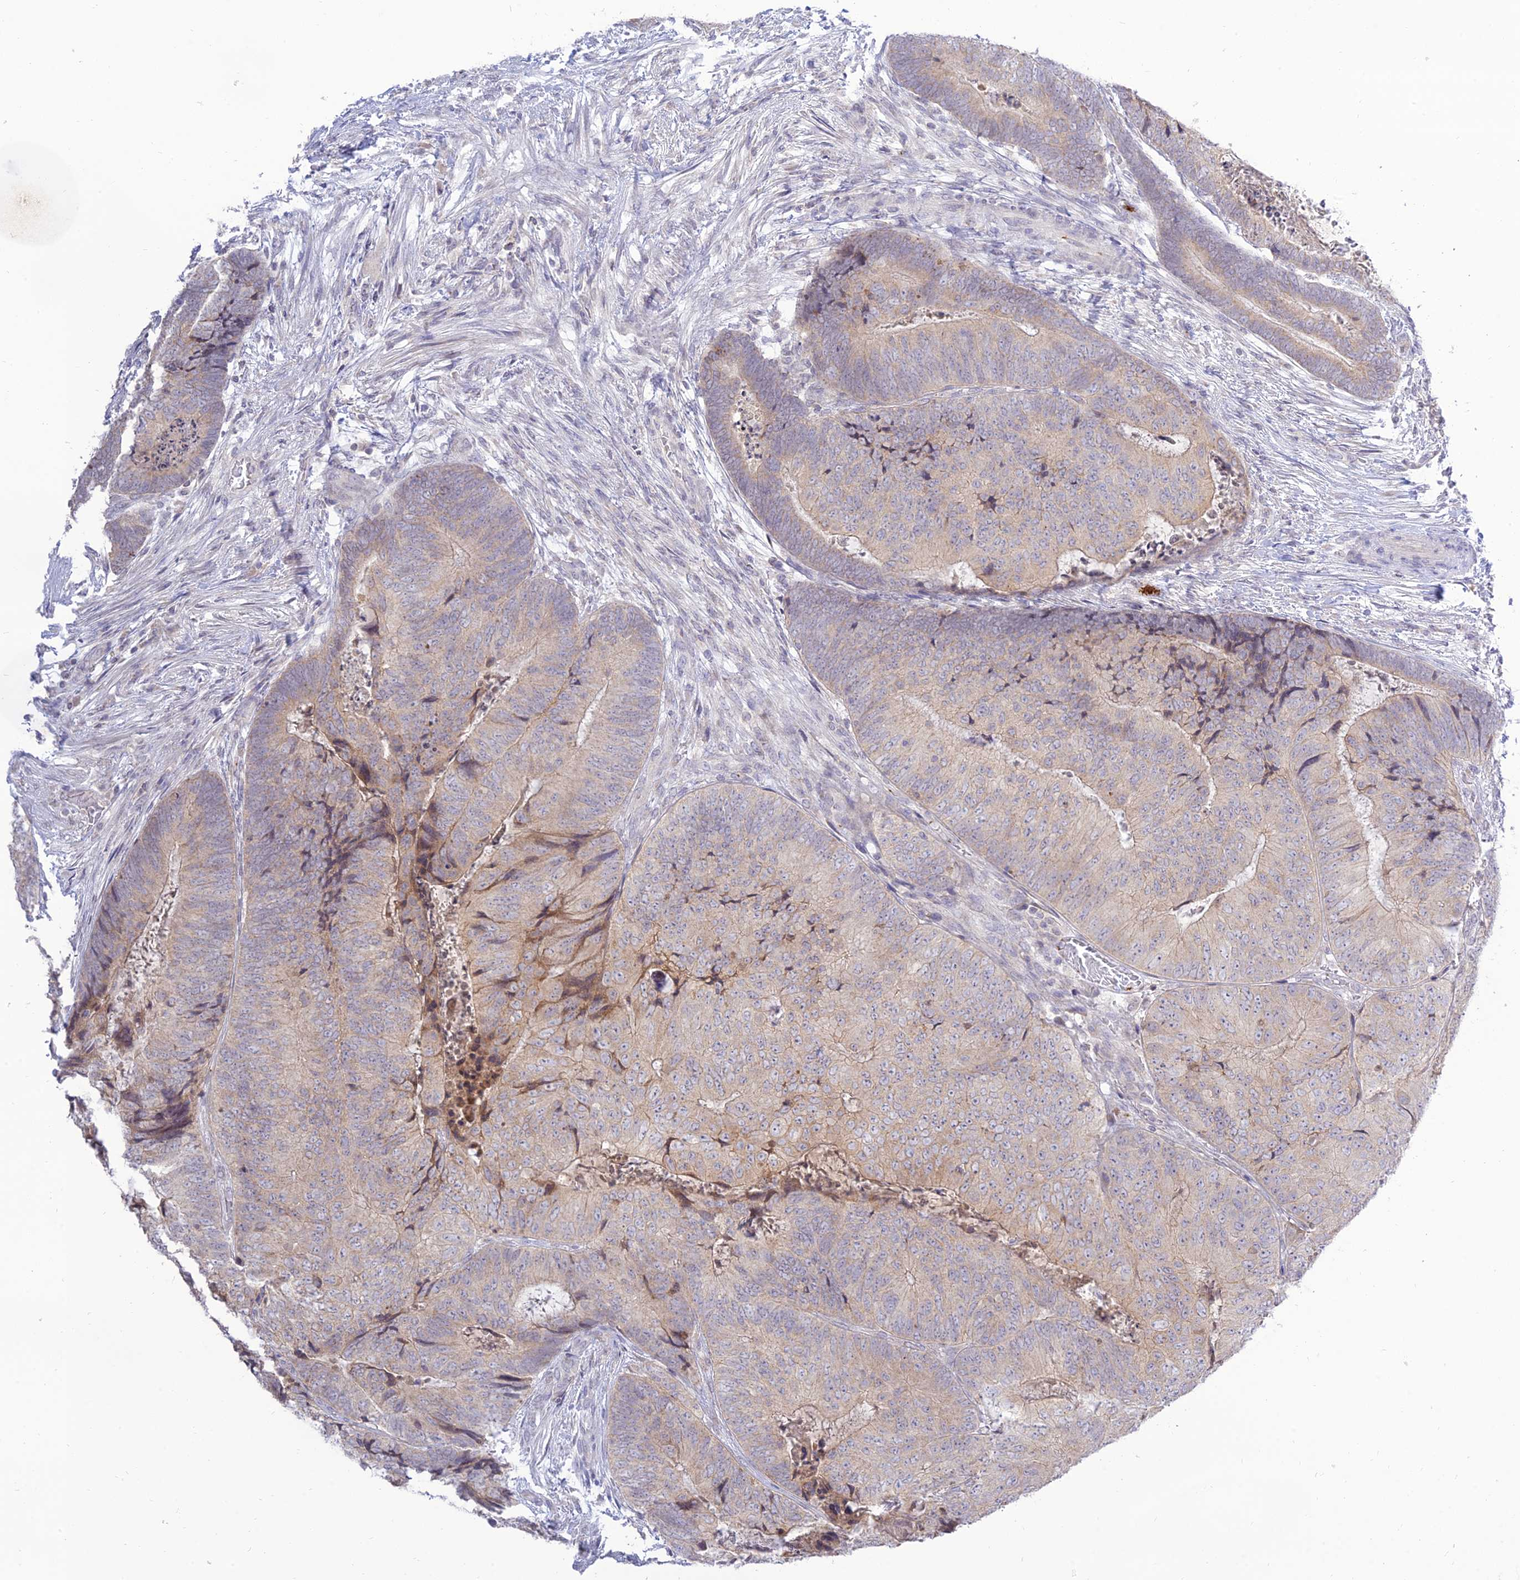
{"staining": {"intensity": "weak", "quantity": "25%-75%", "location": "cytoplasmic/membranous"}, "tissue": "colorectal cancer", "cell_type": "Tumor cells", "image_type": "cancer", "snomed": [{"axis": "morphology", "description": "Adenocarcinoma, NOS"}, {"axis": "topography", "description": "Colon"}], "caption": "A brown stain labels weak cytoplasmic/membranous staining of a protein in colorectal adenocarcinoma tumor cells.", "gene": "TMEM40", "patient": {"sex": "female", "age": 67}}